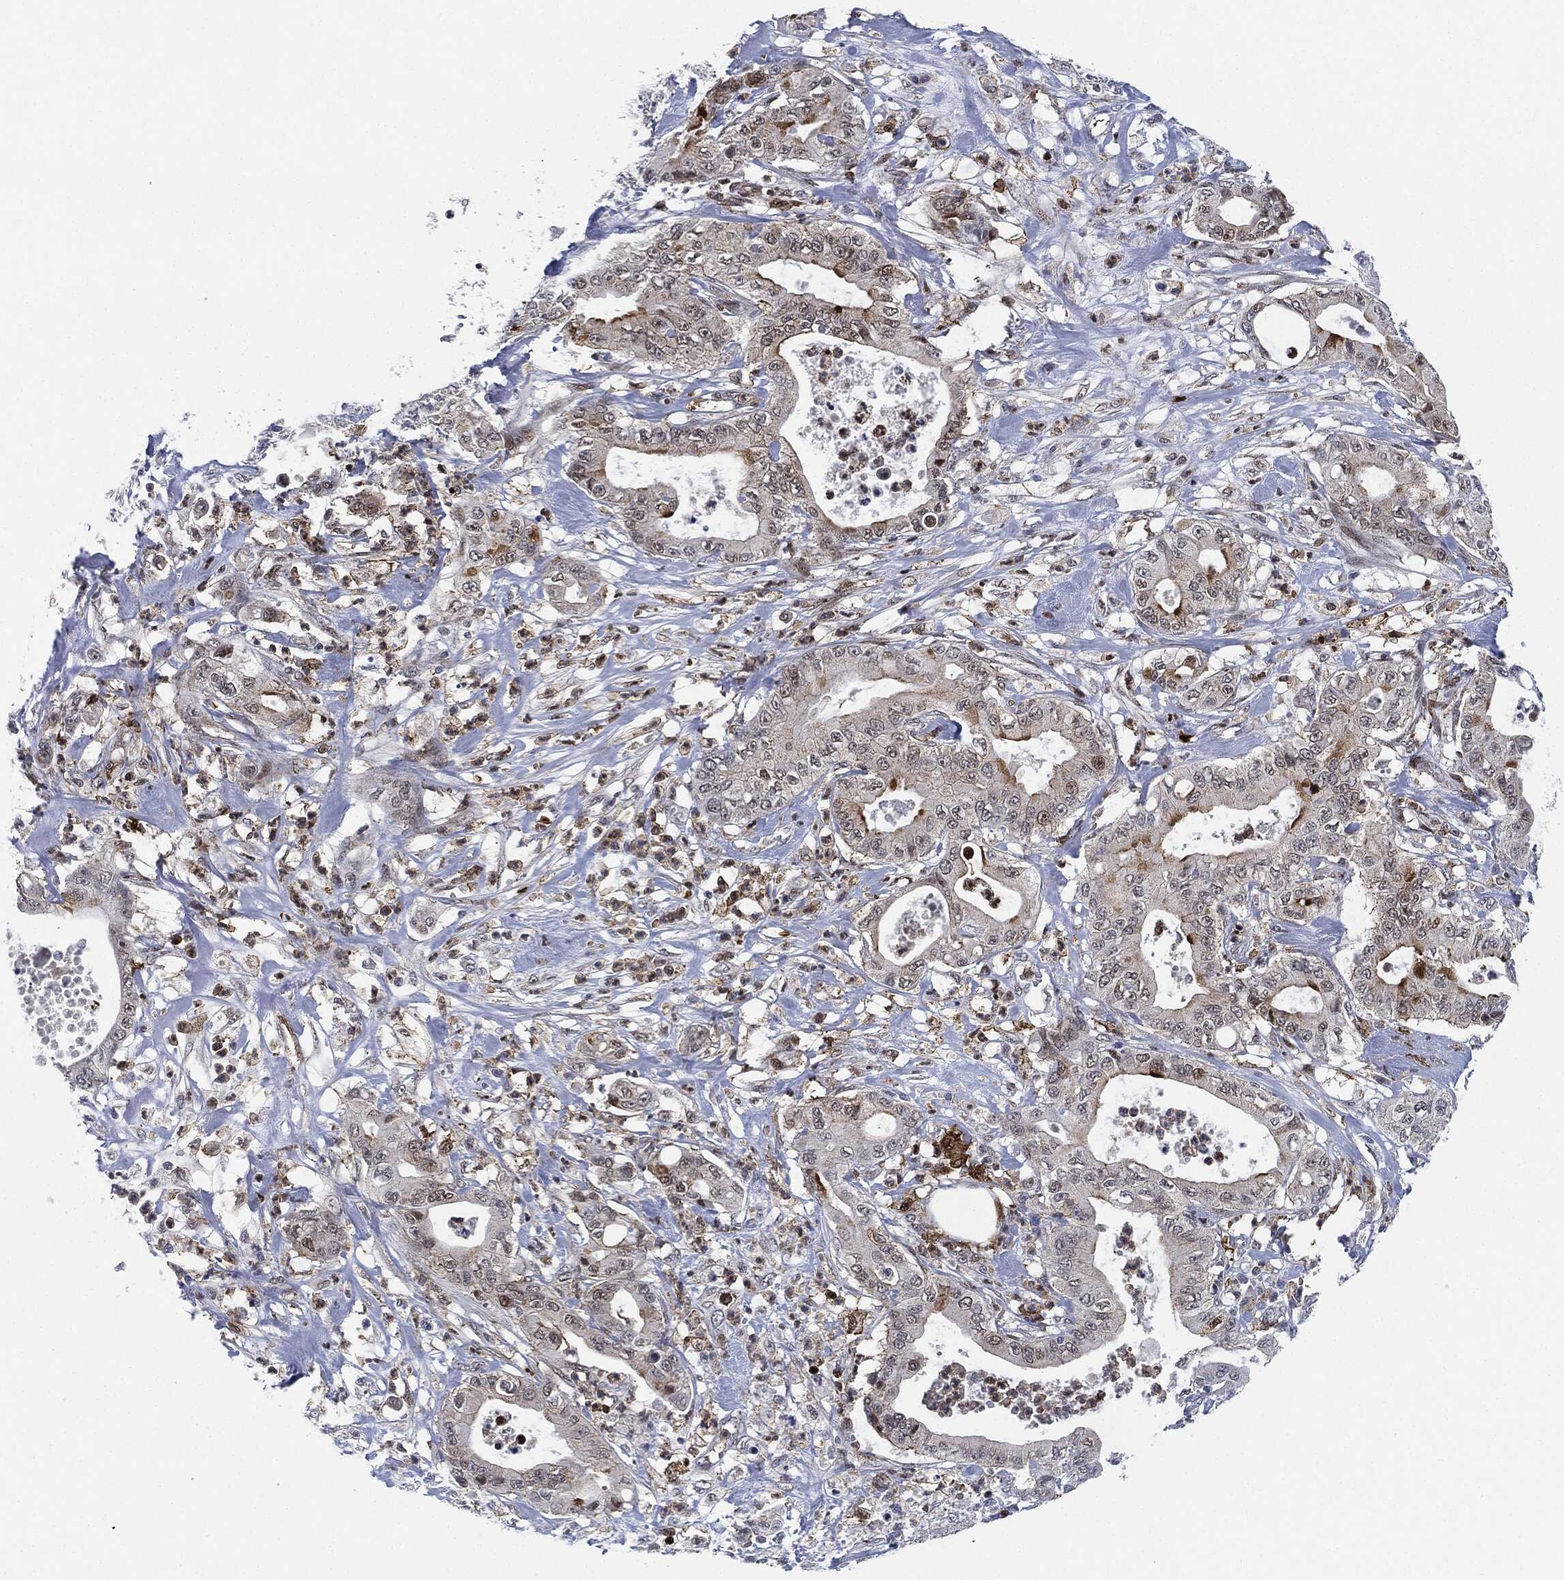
{"staining": {"intensity": "negative", "quantity": "none", "location": "none"}, "tissue": "pancreatic cancer", "cell_type": "Tumor cells", "image_type": "cancer", "snomed": [{"axis": "morphology", "description": "Adenocarcinoma, NOS"}, {"axis": "topography", "description": "Pancreas"}], "caption": "Protein analysis of pancreatic cancer (adenocarcinoma) exhibits no significant staining in tumor cells. Brightfield microscopy of IHC stained with DAB (brown) and hematoxylin (blue), captured at high magnification.", "gene": "NANOS3", "patient": {"sex": "male", "age": 71}}